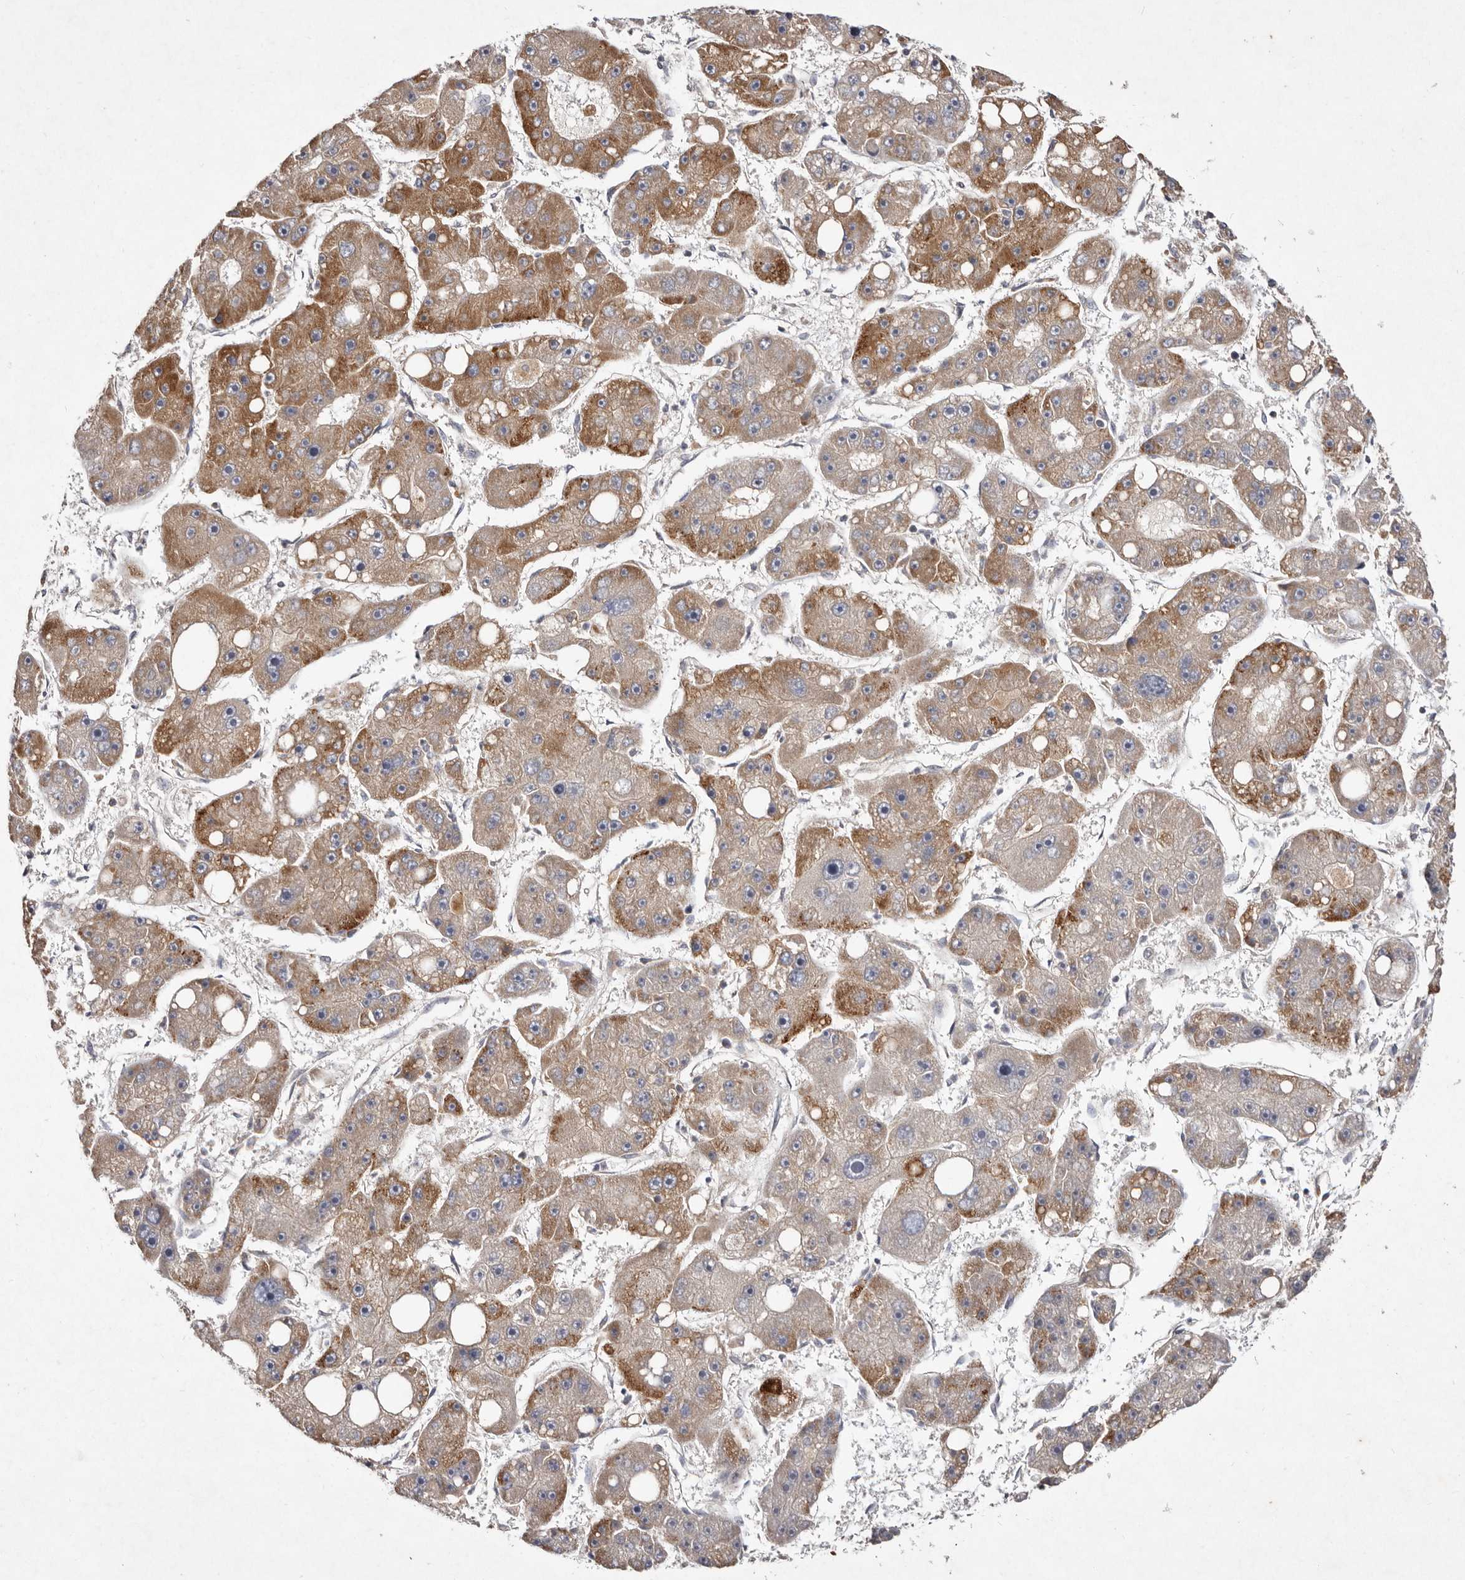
{"staining": {"intensity": "moderate", "quantity": ">75%", "location": "cytoplasmic/membranous"}, "tissue": "liver cancer", "cell_type": "Tumor cells", "image_type": "cancer", "snomed": [{"axis": "morphology", "description": "Carcinoma, Hepatocellular, NOS"}, {"axis": "topography", "description": "Liver"}], "caption": "Tumor cells show medium levels of moderate cytoplasmic/membranous staining in about >75% of cells in liver cancer. (DAB (3,3'-diaminobenzidine) IHC with brightfield microscopy, high magnification).", "gene": "SLC25A20", "patient": {"sex": "female", "age": 61}}